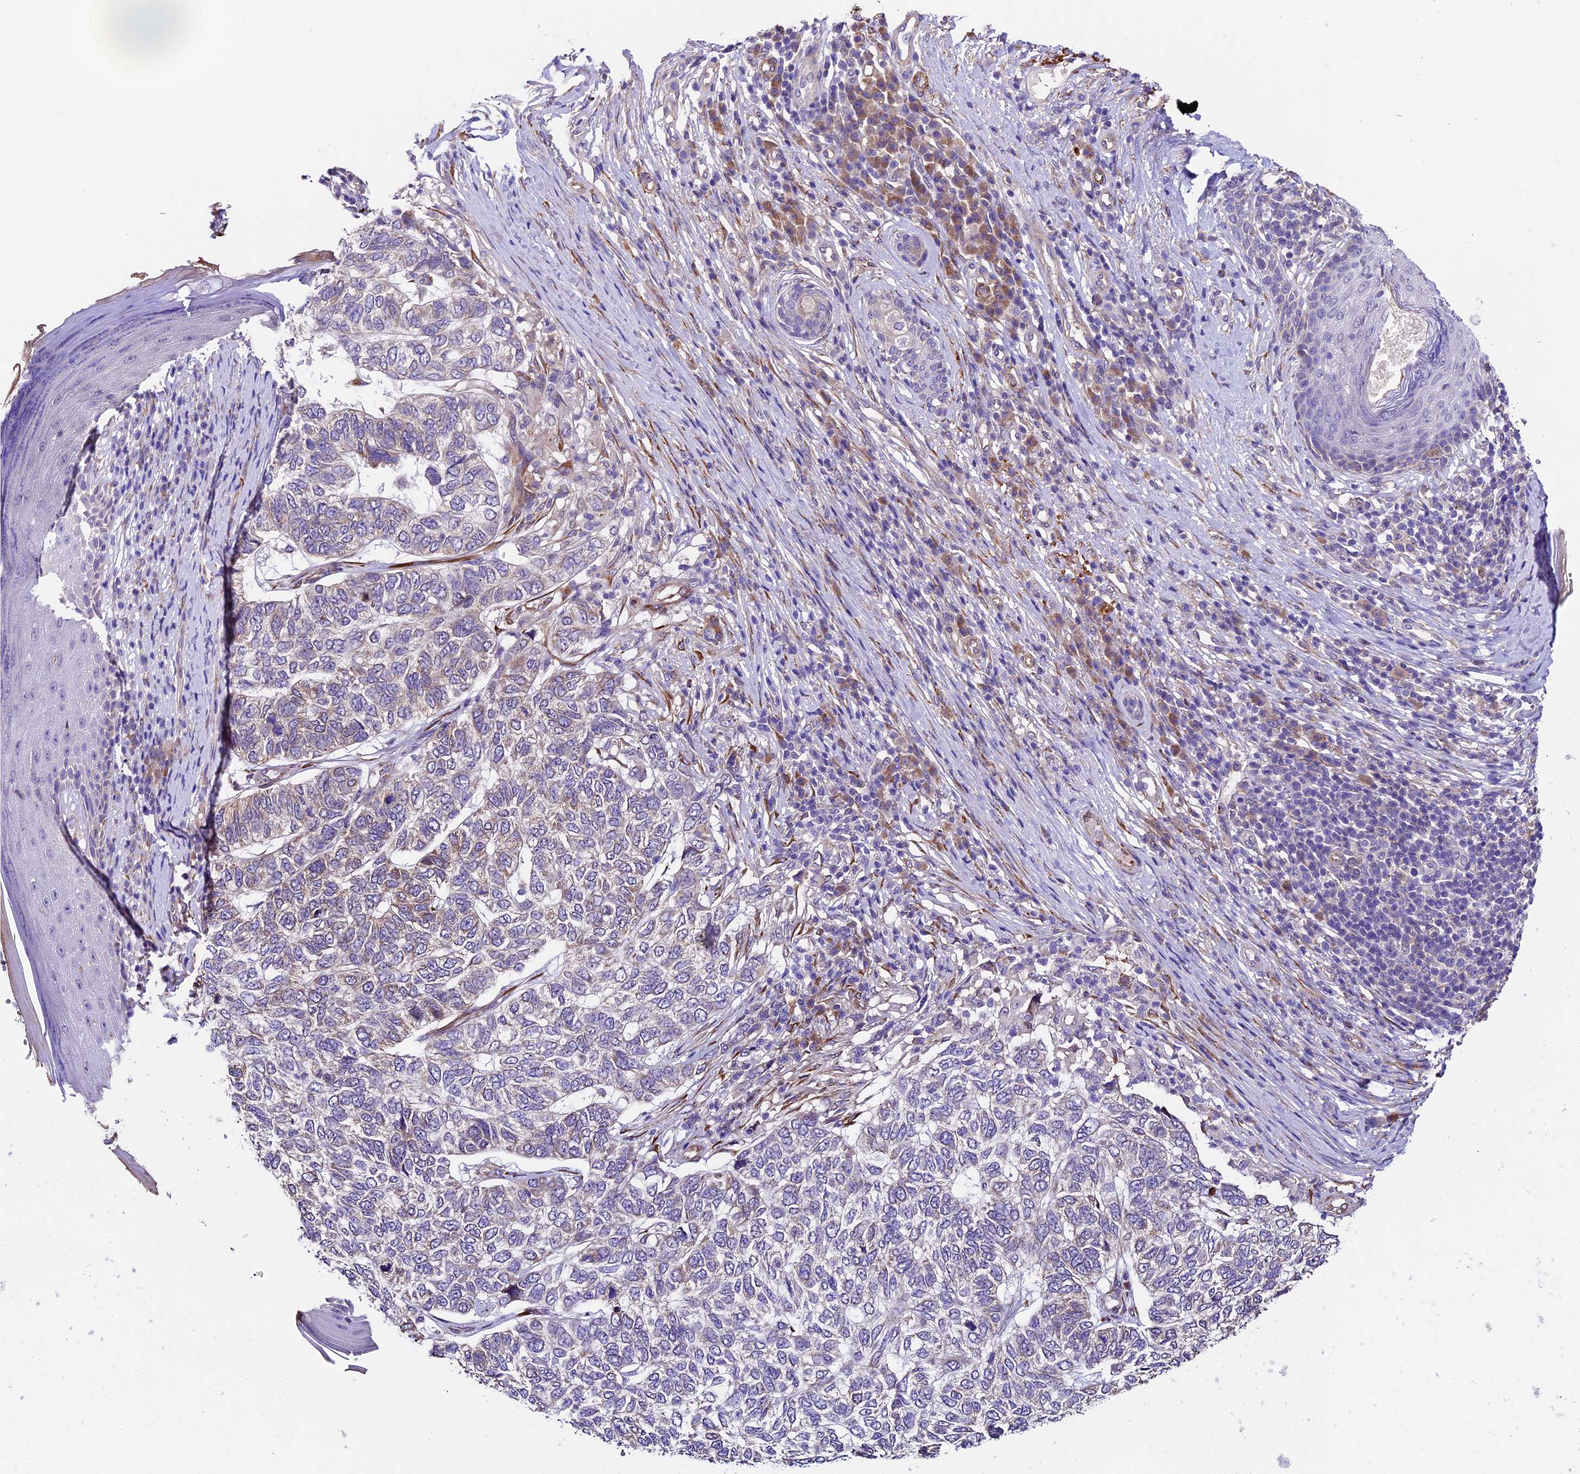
{"staining": {"intensity": "weak", "quantity": "<25%", "location": "cytoplasmic/membranous"}, "tissue": "skin cancer", "cell_type": "Tumor cells", "image_type": "cancer", "snomed": [{"axis": "morphology", "description": "Basal cell carcinoma"}, {"axis": "topography", "description": "Skin"}], "caption": "DAB (3,3'-diaminobenzidine) immunohistochemical staining of skin basal cell carcinoma exhibits no significant staining in tumor cells.", "gene": "LSM7", "patient": {"sex": "female", "age": 65}}